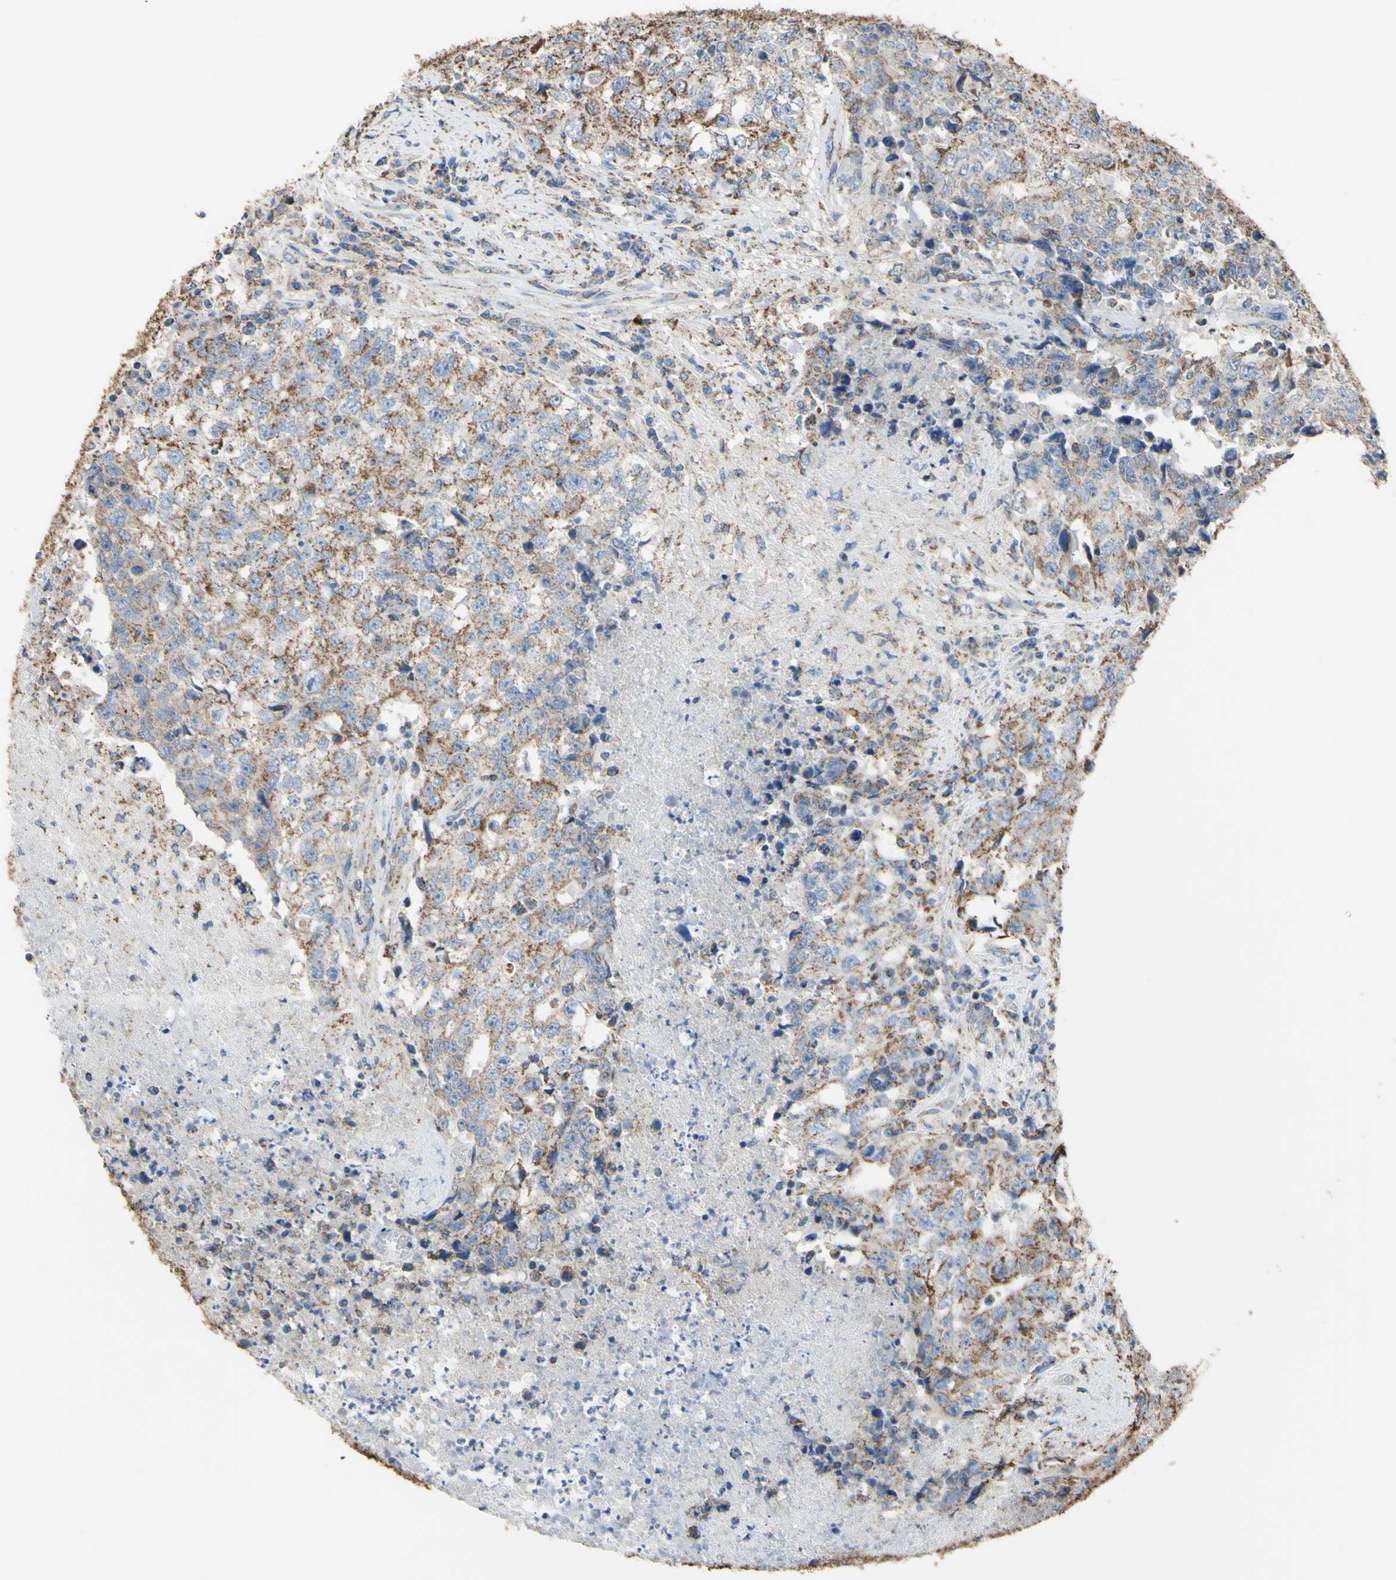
{"staining": {"intensity": "moderate", "quantity": ">75%", "location": "cytoplasmic/membranous"}, "tissue": "testis cancer", "cell_type": "Tumor cells", "image_type": "cancer", "snomed": [{"axis": "morphology", "description": "Necrosis, NOS"}, {"axis": "morphology", "description": "Carcinoma, Embryonal, NOS"}, {"axis": "topography", "description": "Testis"}], "caption": "An immunohistochemistry photomicrograph of neoplastic tissue is shown. Protein staining in brown shows moderate cytoplasmic/membranous positivity in testis embryonal carcinoma within tumor cells. Using DAB (3,3'-diaminobenzidine) (brown) and hematoxylin (blue) stains, captured at high magnification using brightfield microscopy.", "gene": "CMKLR2", "patient": {"sex": "male", "age": 19}}